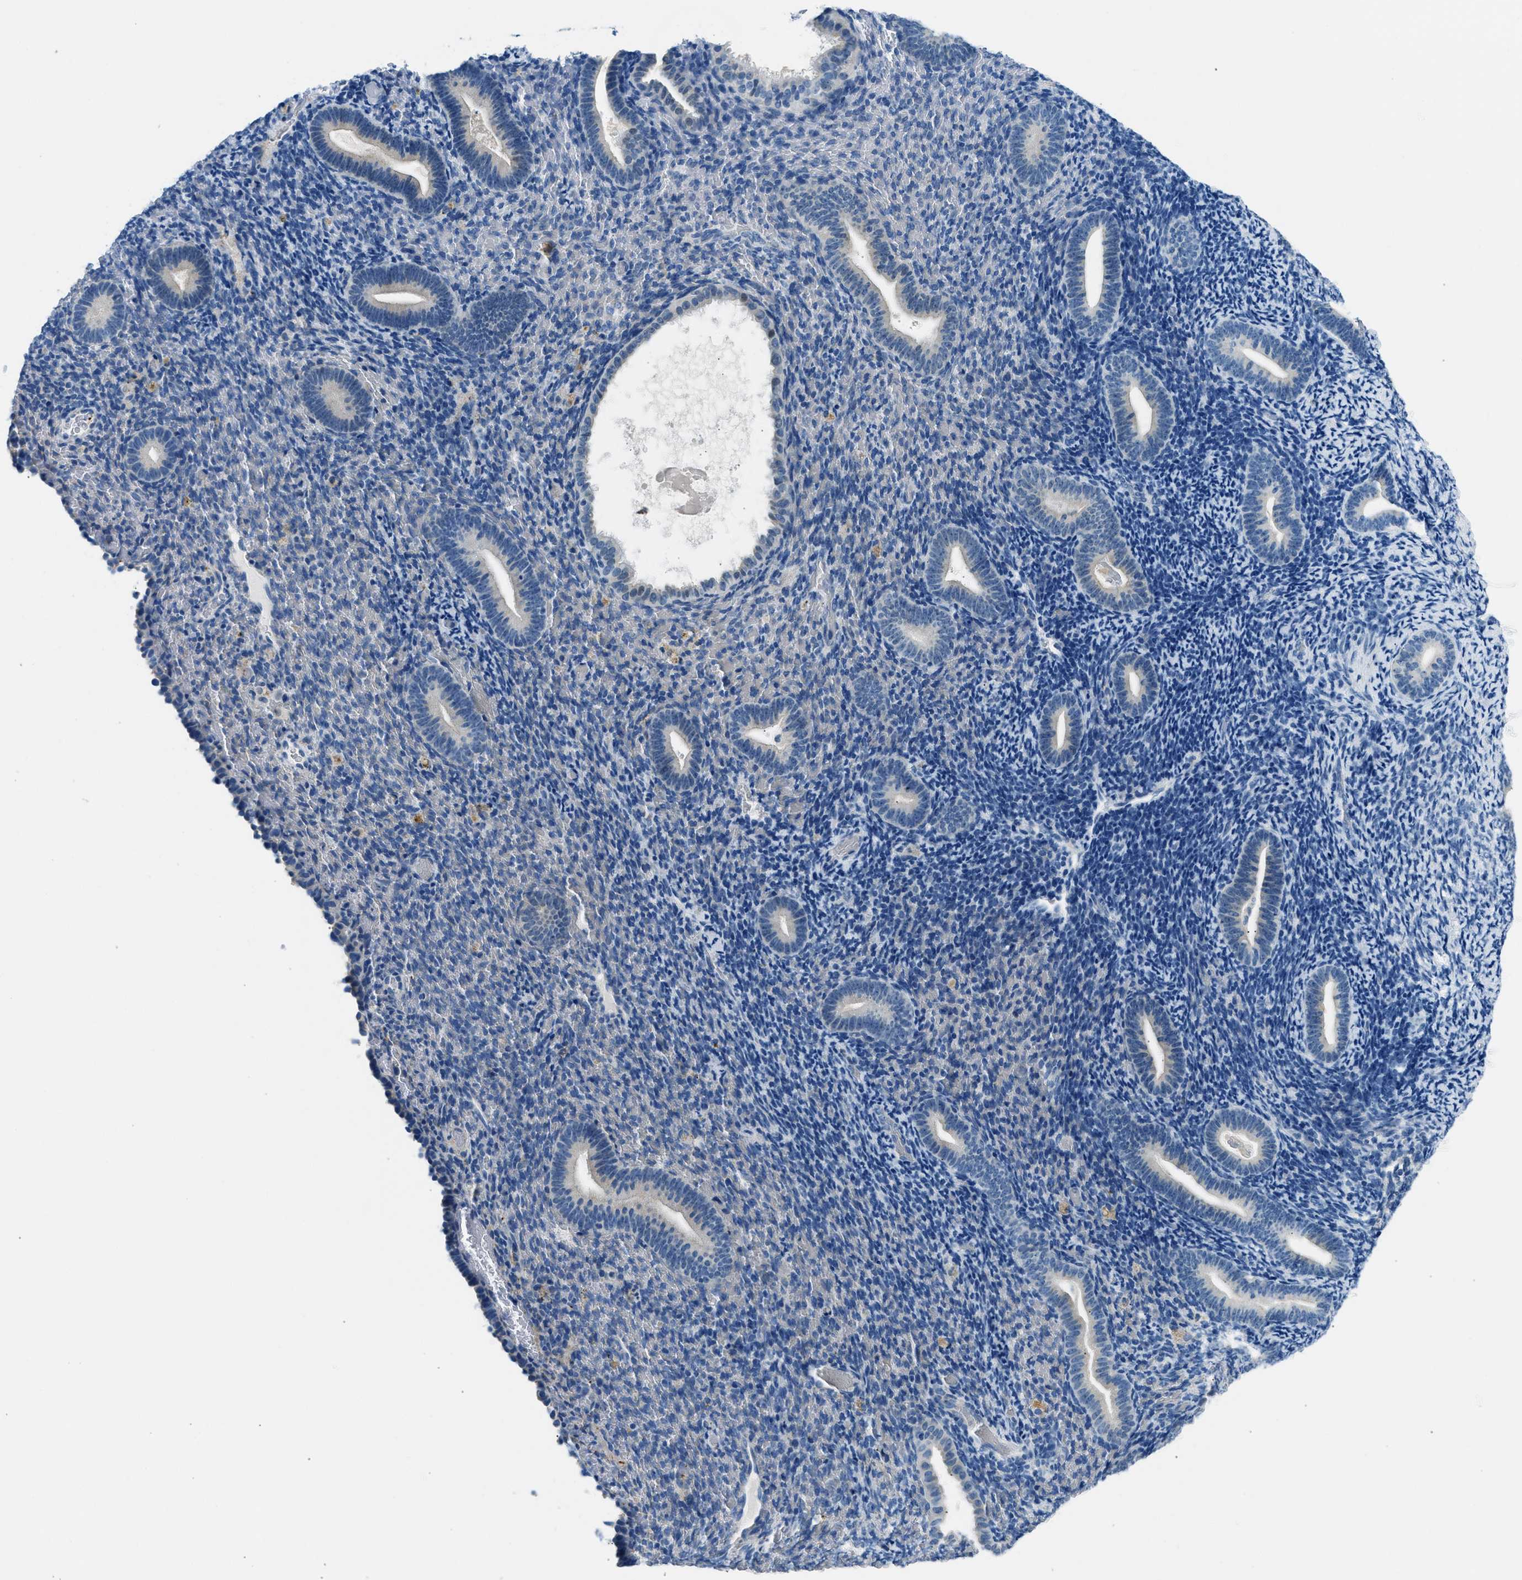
{"staining": {"intensity": "negative", "quantity": "none", "location": "none"}, "tissue": "endometrium", "cell_type": "Cells in endometrial stroma", "image_type": "normal", "snomed": [{"axis": "morphology", "description": "Normal tissue, NOS"}, {"axis": "topography", "description": "Endometrium"}], "caption": "Immunohistochemistry (IHC) of unremarkable human endometrium demonstrates no expression in cells in endometrial stroma.", "gene": "CLDN18", "patient": {"sex": "female", "age": 51}}